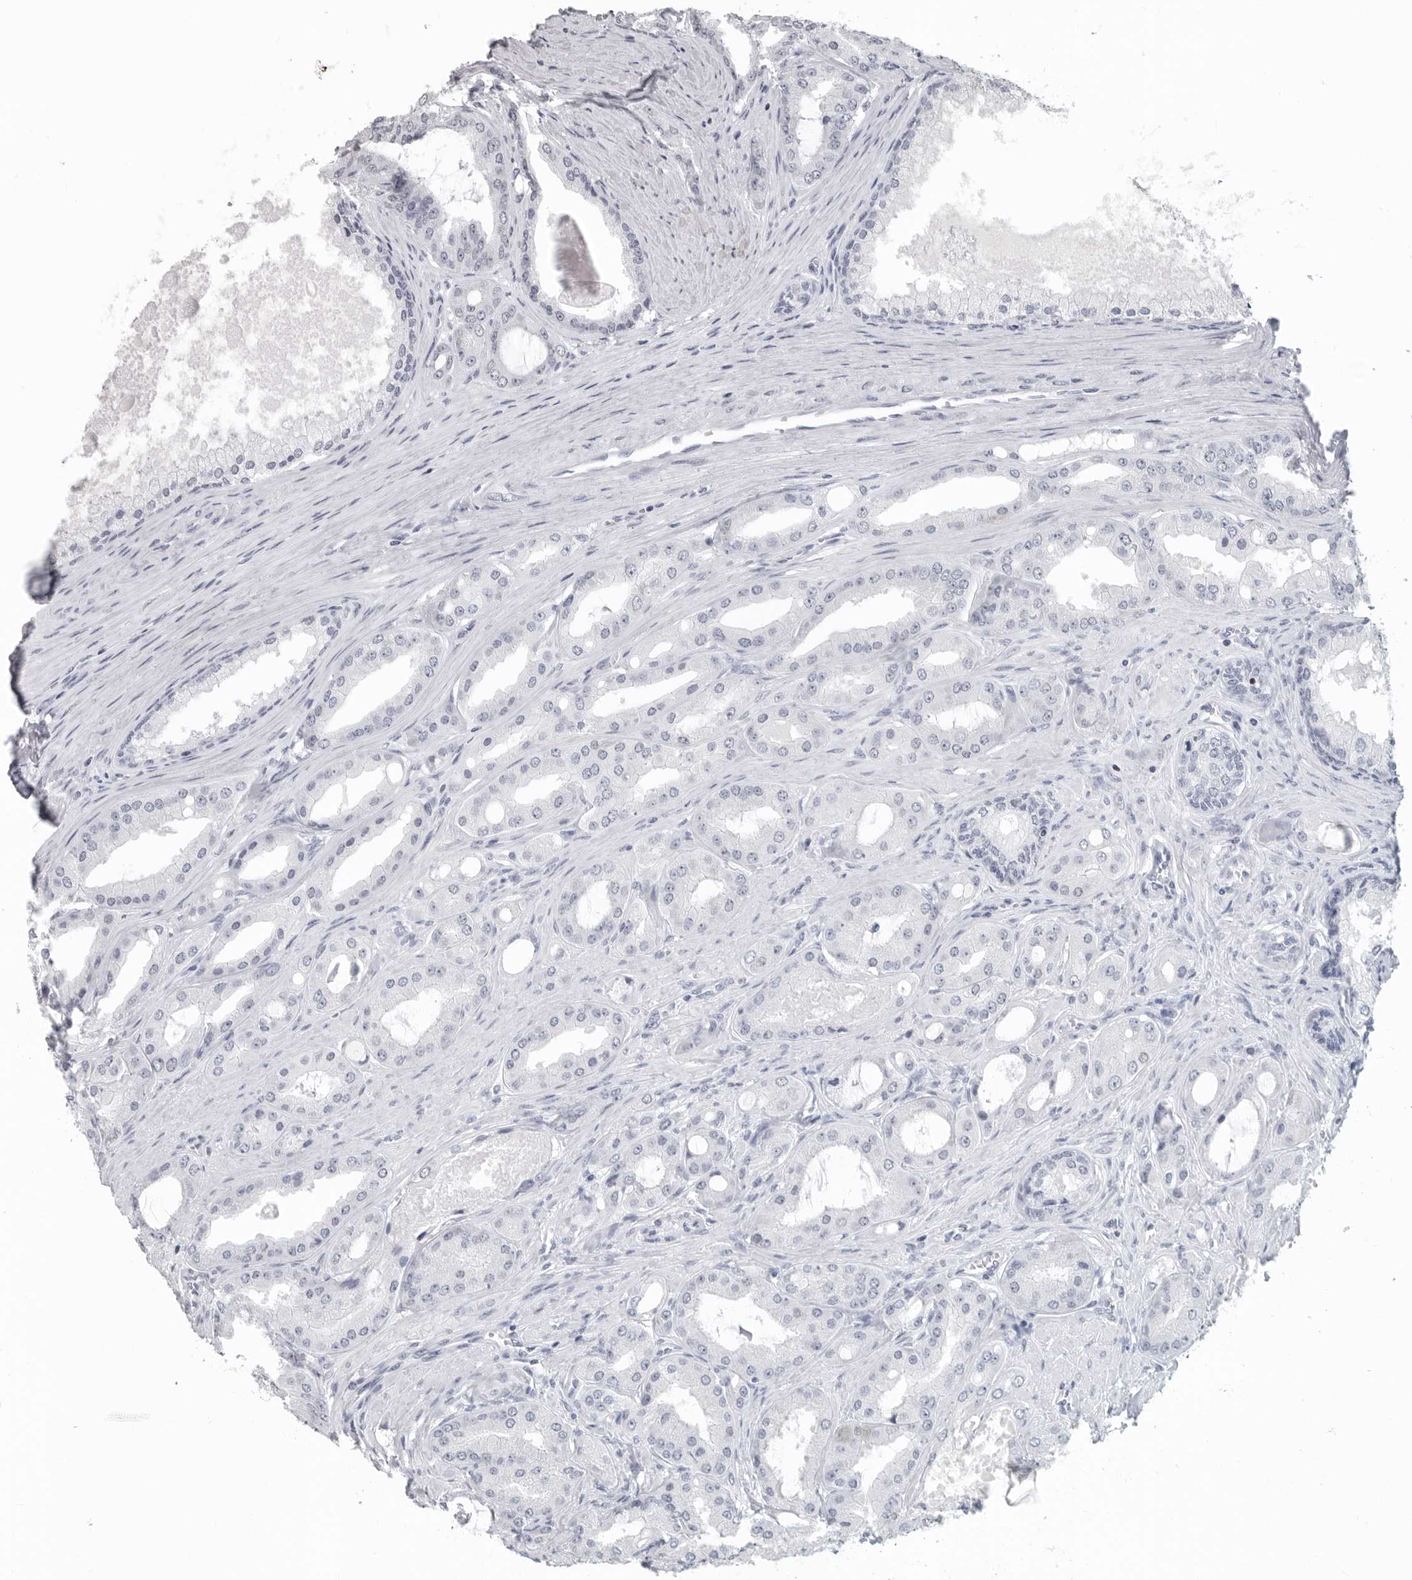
{"staining": {"intensity": "negative", "quantity": "none", "location": "none"}, "tissue": "prostate cancer", "cell_type": "Tumor cells", "image_type": "cancer", "snomed": [{"axis": "morphology", "description": "Adenocarcinoma, High grade"}, {"axis": "topography", "description": "Prostate"}], "caption": "The histopathology image reveals no significant positivity in tumor cells of prostate cancer (adenocarcinoma (high-grade)).", "gene": "SATB2", "patient": {"sex": "male", "age": 60}}